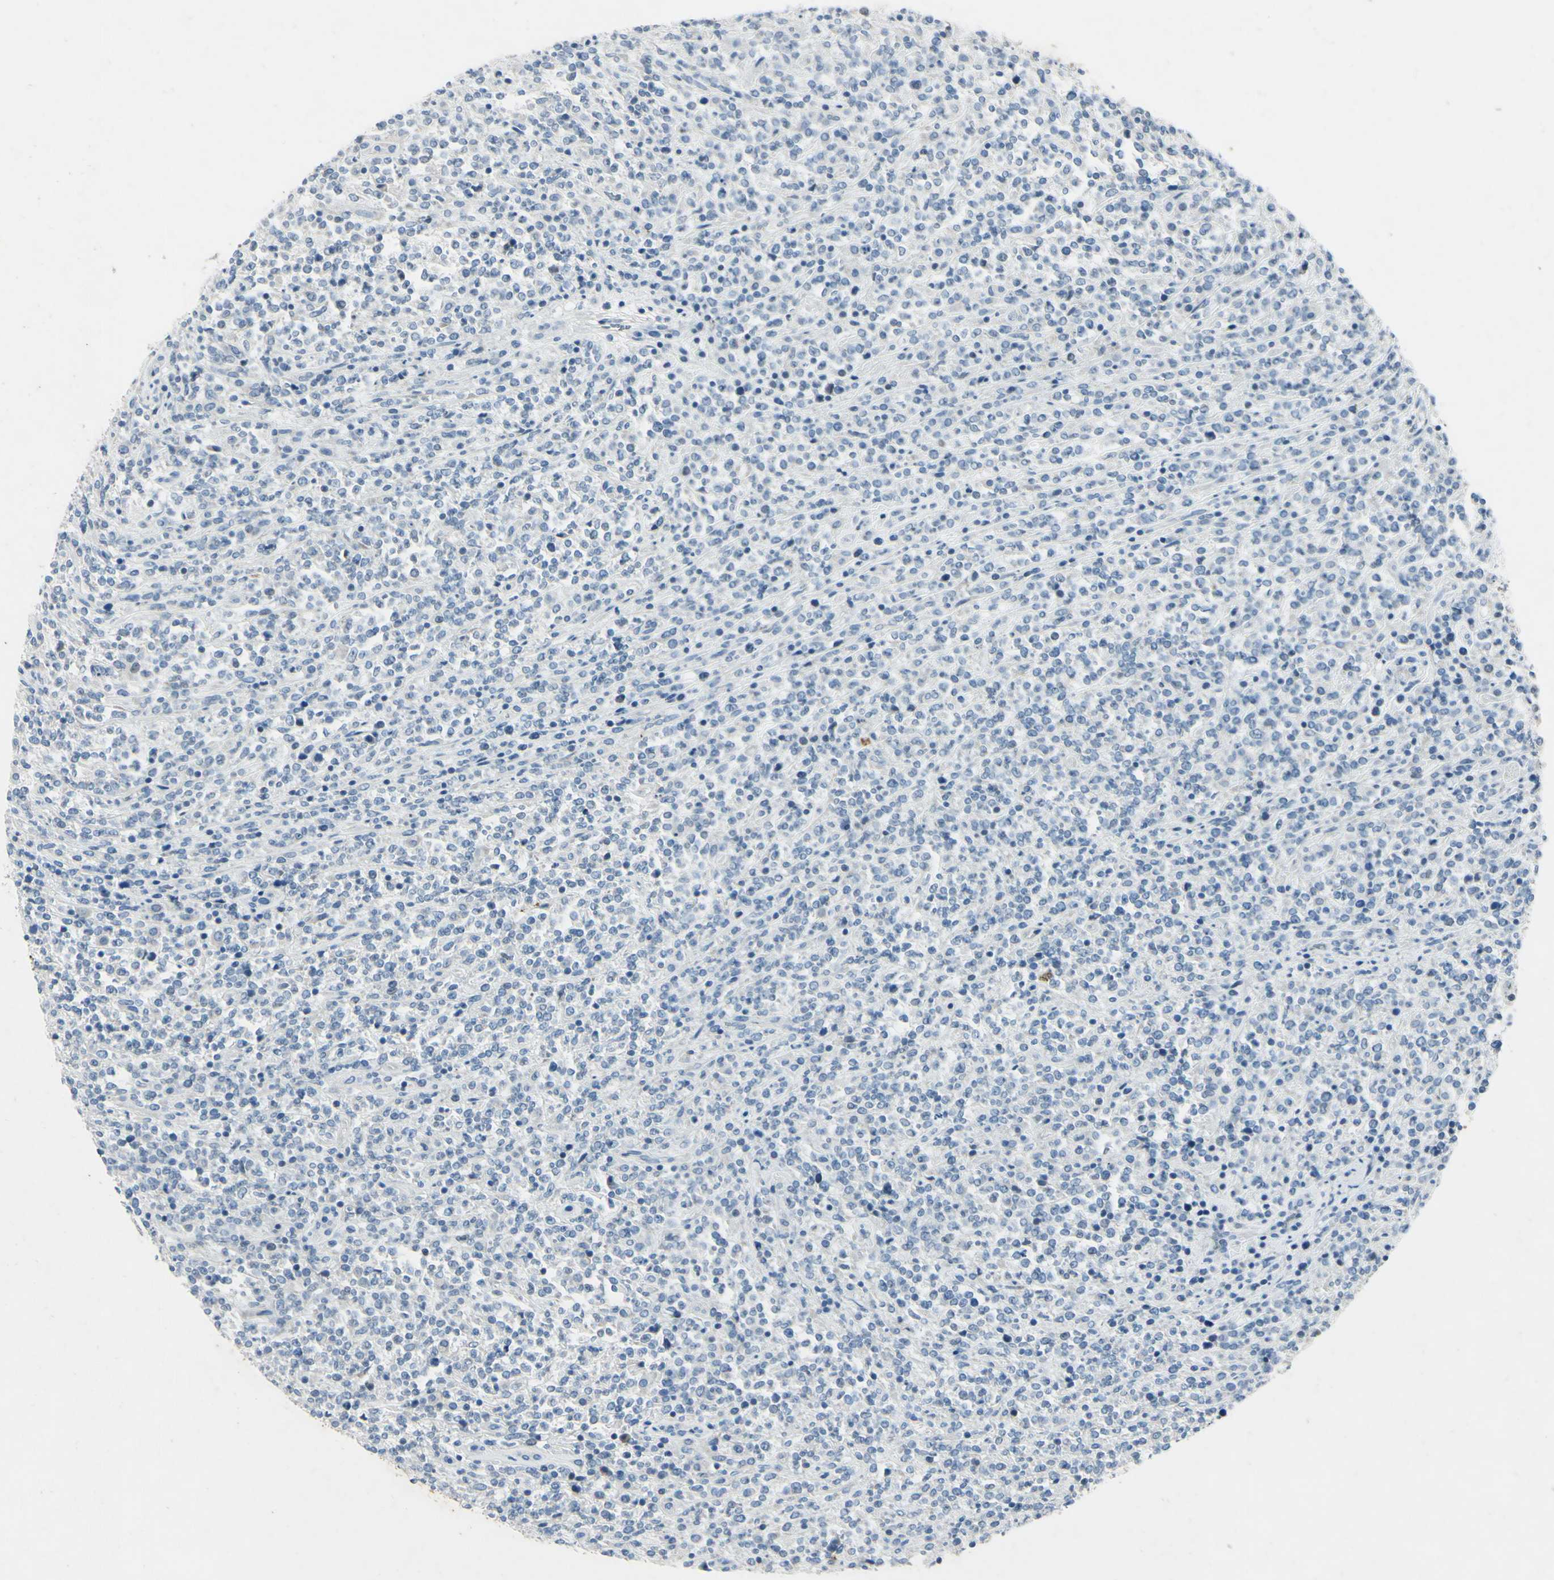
{"staining": {"intensity": "negative", "quantity": "none", "location": "none"}, "tissue": "lymphoma", "cell_type": "Tumor cells", "image_type": "cancer", "snomed": [{"axis": "morphology", "description": "Malignant lymphoma, non-Hodgkin's type, High grade"}, {"axis": "topography", "description": "Soft tissue"}], "caption": "Image shows no protein positivity in tumor cells of lymphoma tissue.", "gene": "SNAP91", "patient": {"sex": "male", "age": 18}}